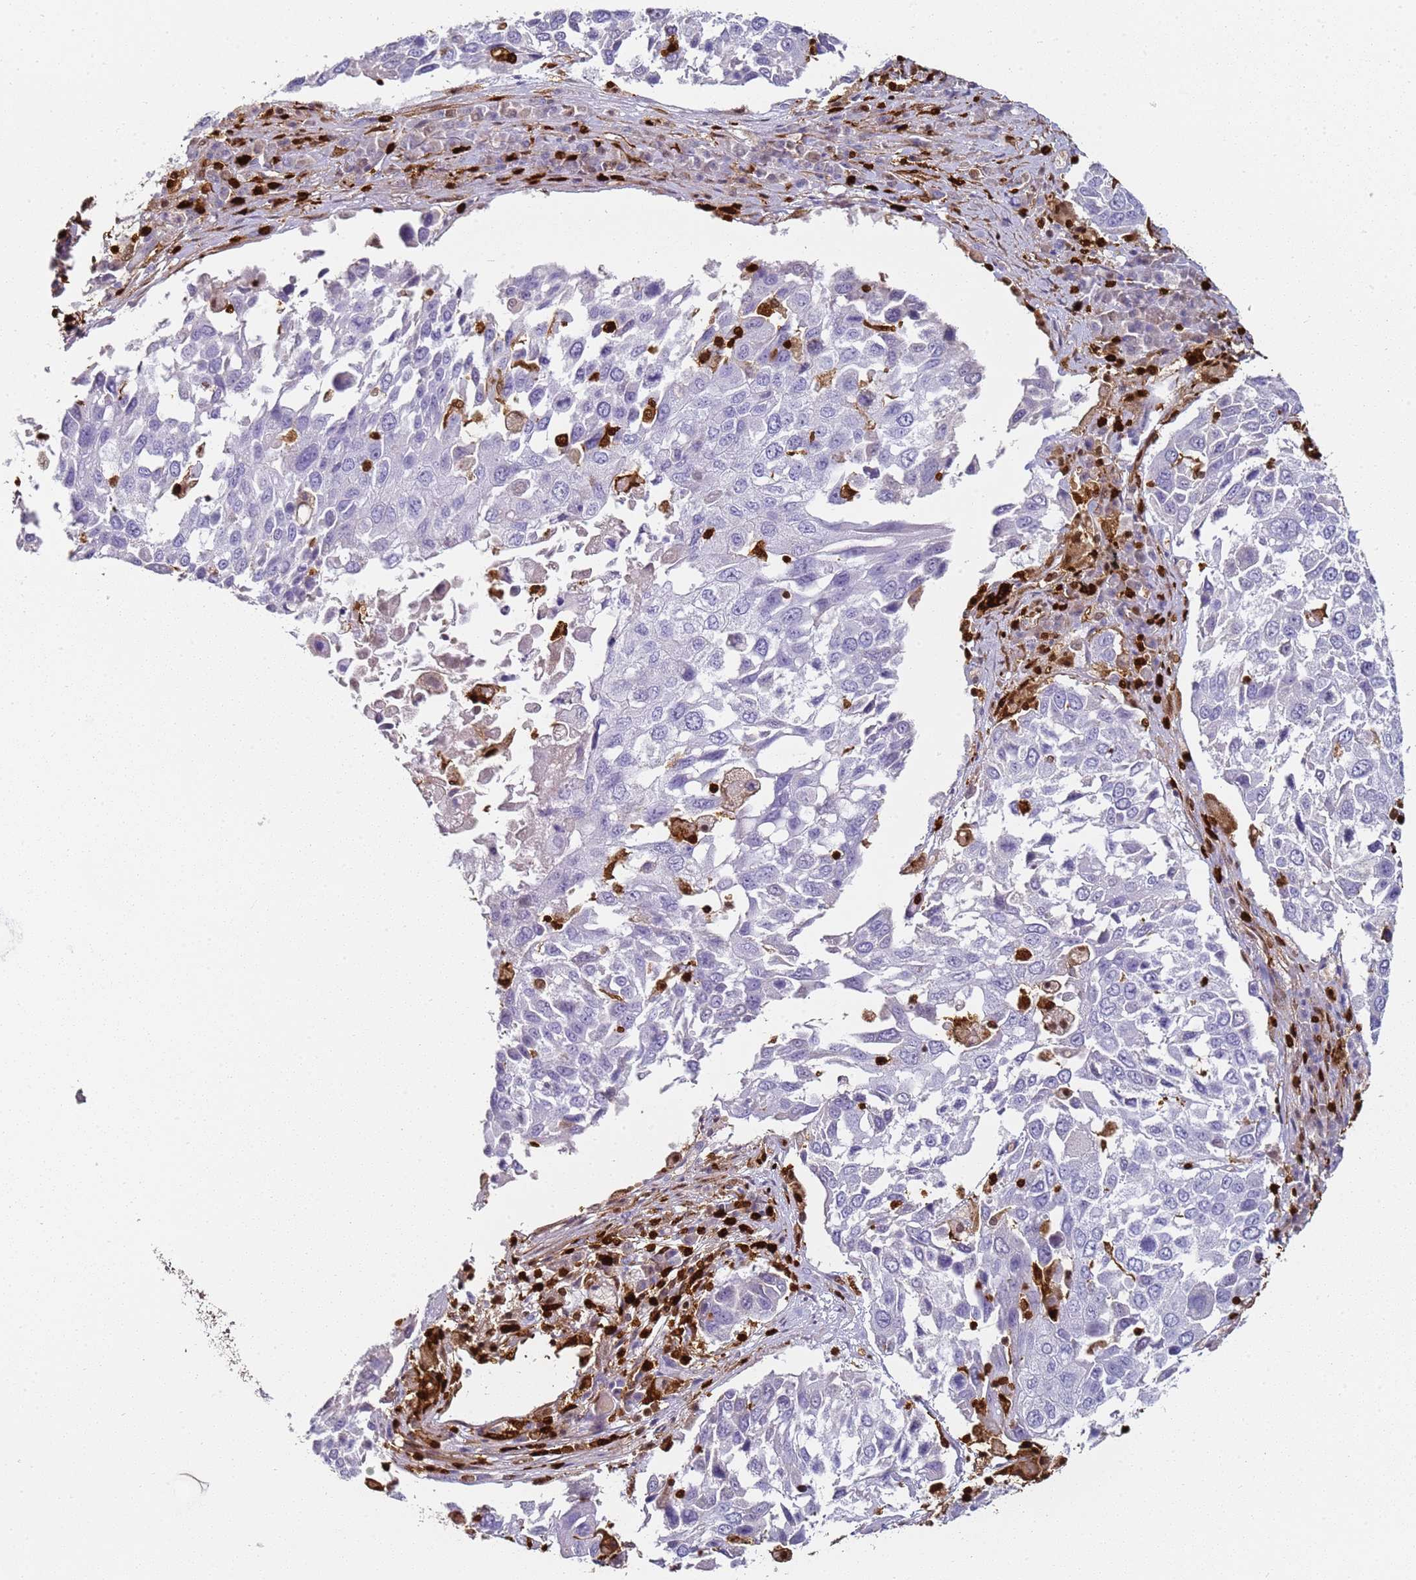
{"staining": {"intensity": "negative", "quantity": "none", "location": "none"}, "tissue": "lung cancer", "cell_type": "Tumor cells", "image_type": "cancer", "snomed": [{"axis": "morphology", "description": "Squamous cell carcinoma, NOS"}, {"axis": "topography", "description": "Lung"}], "caption": "An IHC micrograph of lung cancer is shown. There is no staining in tumor cells of lung cancer. (DAB (3,3'-diaminobenzidine) IHC with hematoxylin counter stain).", "gene": "S100A4", "patient": {"sex": "male", "age": 65}}